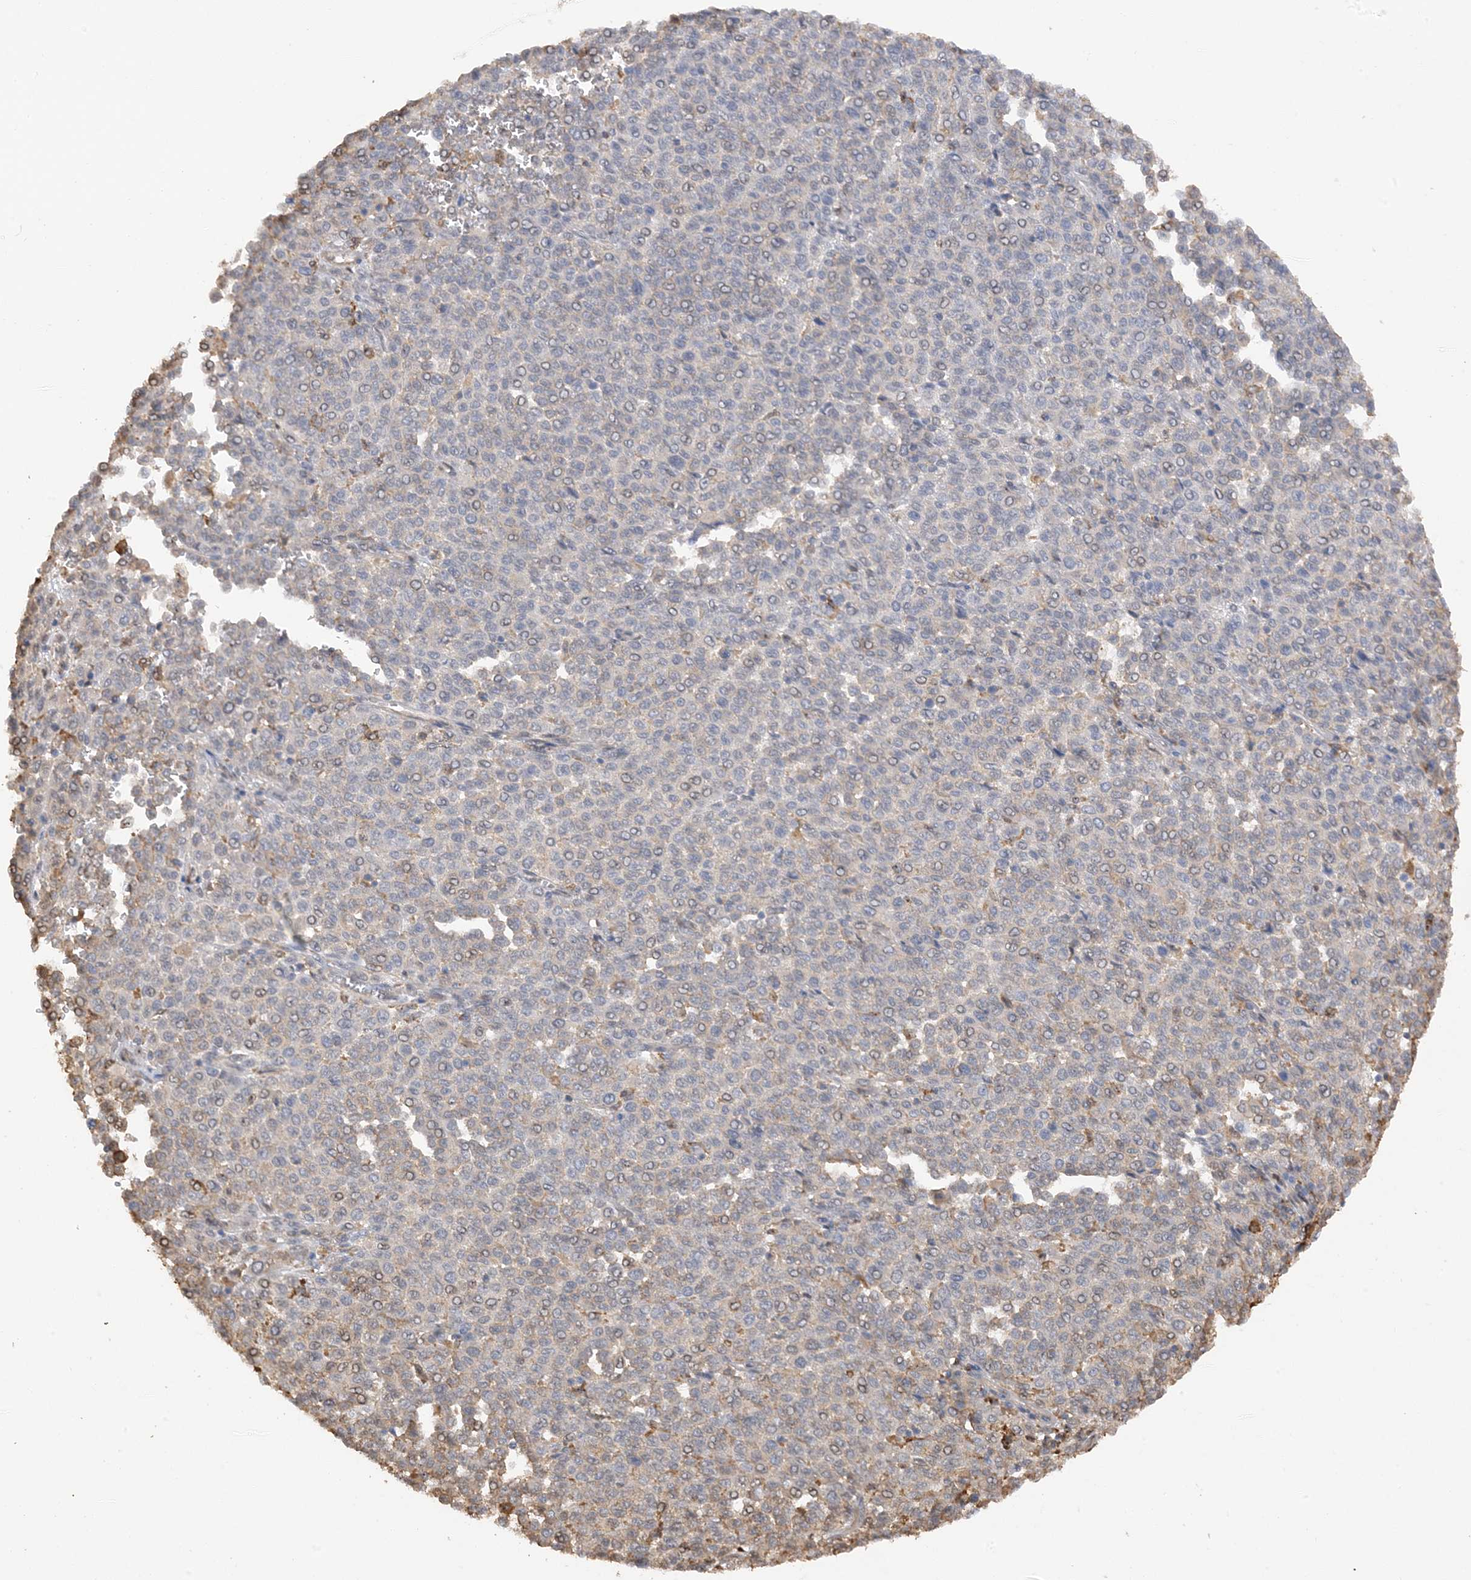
{"staining": {"intensity": "moderate", "quantity": "<25%", "location": "cytoplasmic/membranous"}, "tissue": "melanoma", "cell_type": "Tumor cells", "image_type": "cancer", "snomed": [{"axis": "morphology", "description": "Malignant melanoma, Metastatic site"}, {"axis": "topography", "description": "Pancreas"}], "caption": "Immunohistochemical staining of malignant melanoma (metastatic site) exhibits low levels of moderate cytoplasmic/membranous protein staining in about <25% of tumor cells.", "gene": "PHACTR2", "patient": {"sex": "female", "age": 30}}